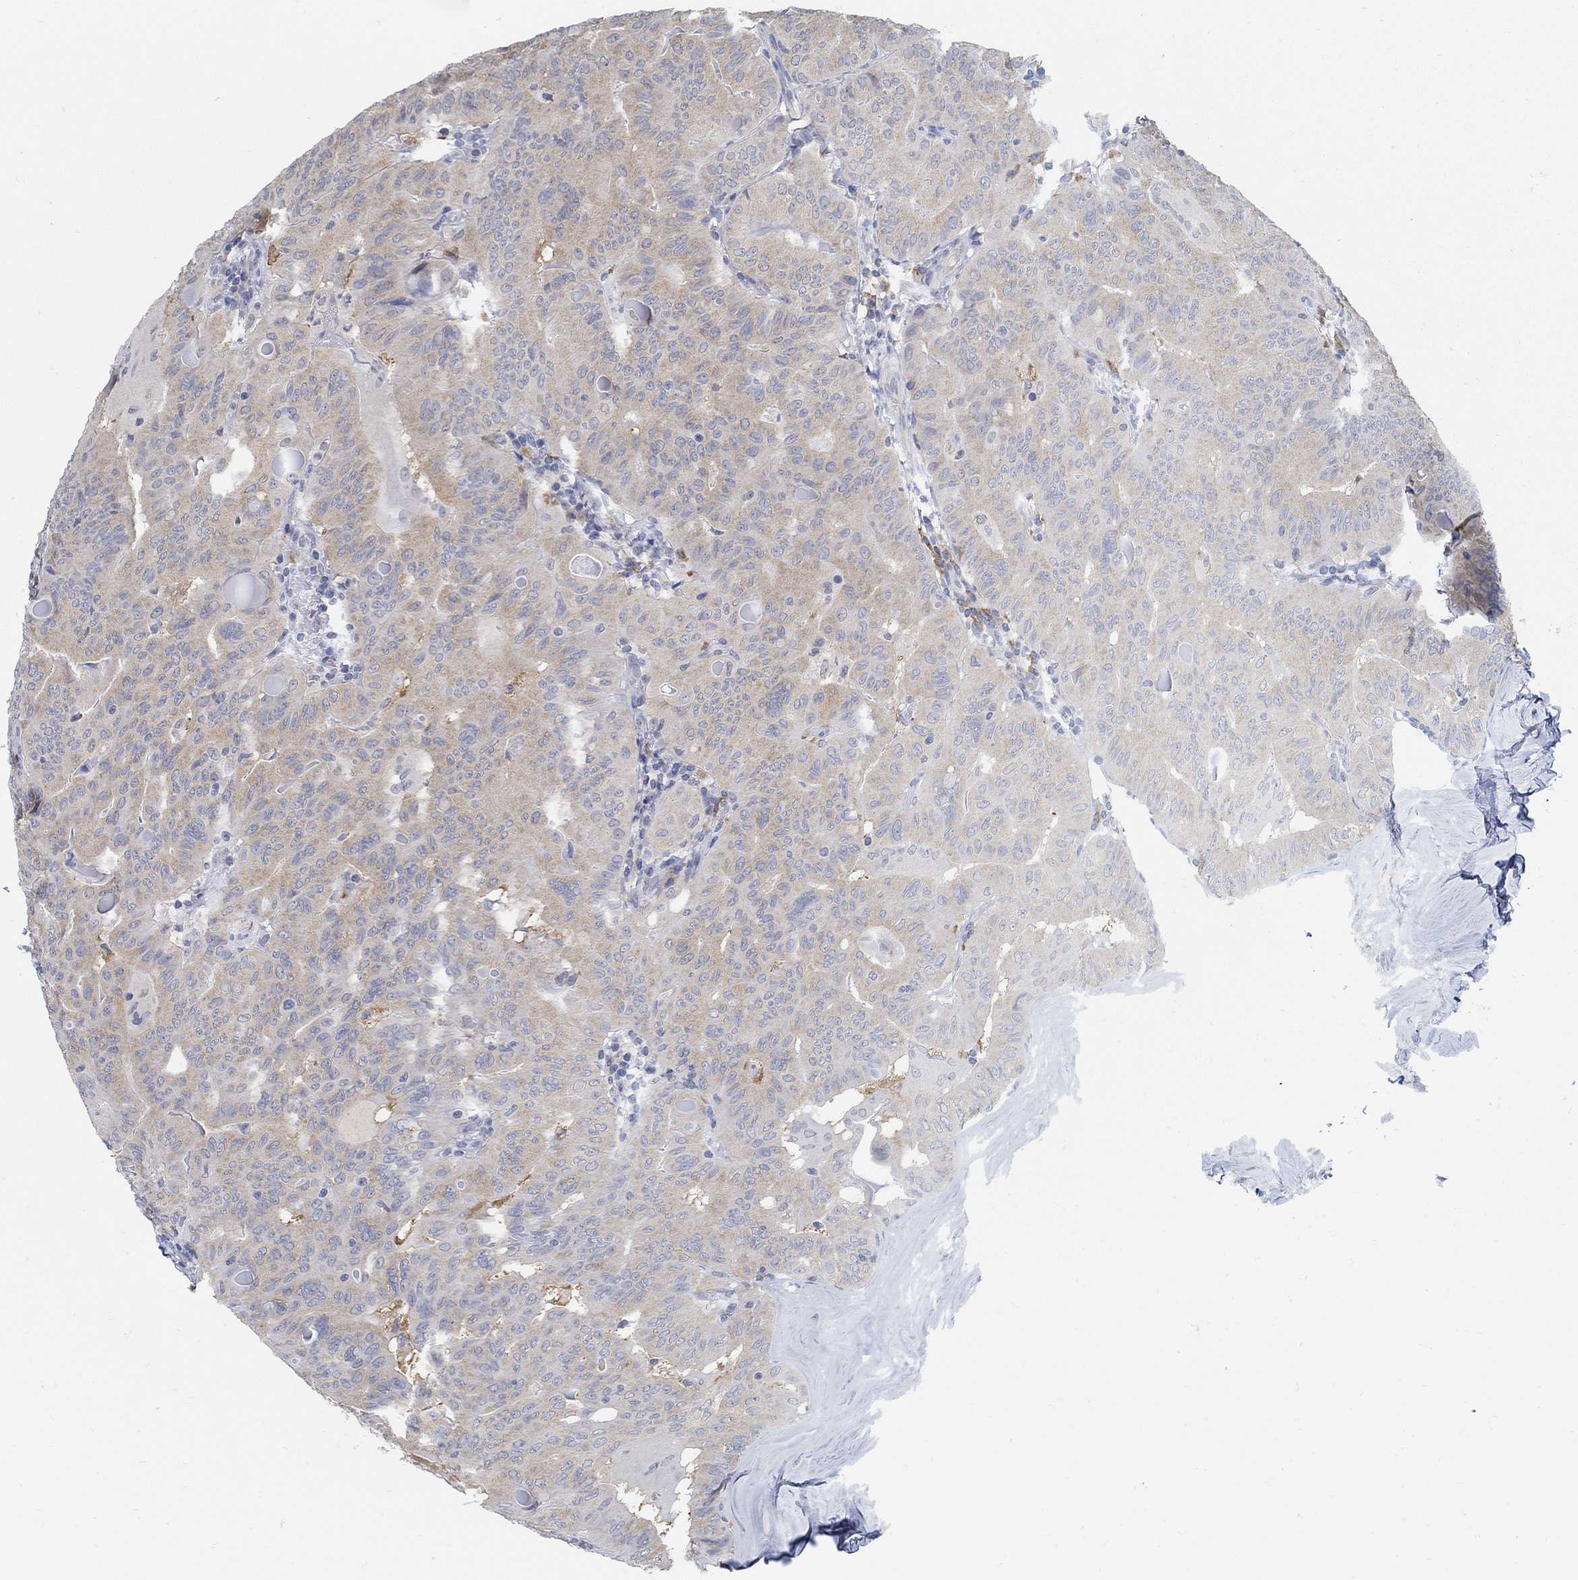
{"staining": {"intensity": "weak", "quantity": "25%-75%", "location": "cytoplasmic/membranous"}, "tissue": "thyroid cancer", "cell_type": "Tumor cells", "image_type": "cancer", "snomed": [{"axis": "morphology", "description": "Papillary adenocarcinoma, NOS"}, {"axis": "topography", "description": "Thyroid gland"}], "caption": "A micrograph showing weak cytoplasmic/membranous positivity in approximately 25%-75% of tumor cells in thyroid cancer (papillary adenocarcinoma), as visualized by brown immunohistochemical staining.", "gene": "PCDH11X", "patient": {"sex": "female", "age": 68}}